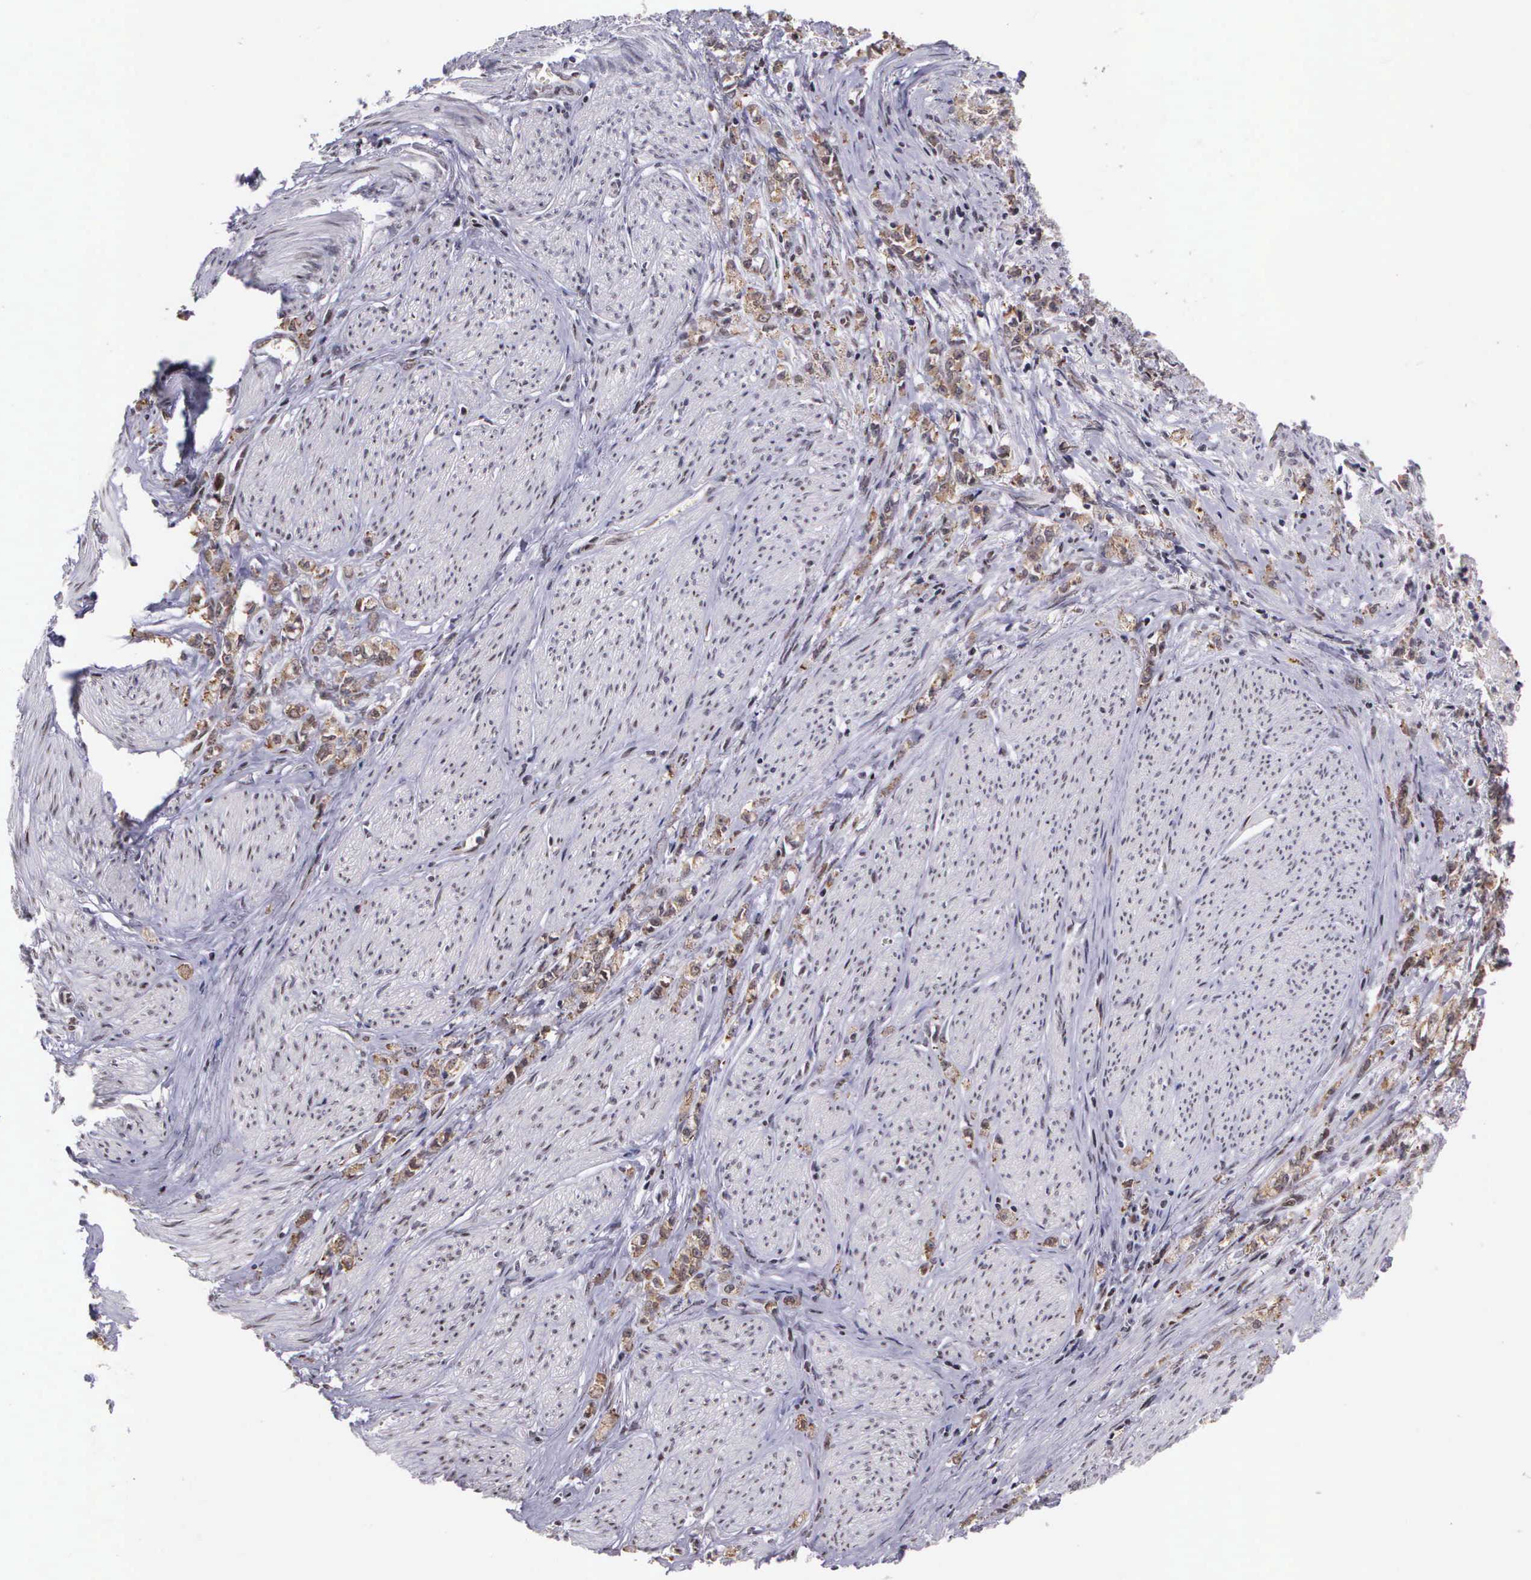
{"staining": {"intensity": "weak", "quantity": "25%-75%", "location": "cytoplasmic/membranous"}, "tissue": "stomach cancer", "cell_type": "Tumor cells", "image_type": "cancer", "snomed": [{"axis": "morphology", "description": "Adenocarcinoma, NOS"}, {"axis": "topography", "description": "Stomach"}], "caption": "Human stomach cancer (adenocarcinoma) stained with a brown dye displays weak cytoplasmic/membranous positive staining in approximately 25%-75% of tumor cells.", "gene": "SLC25A21", "patient": {"sex": "male", "age": 72}}